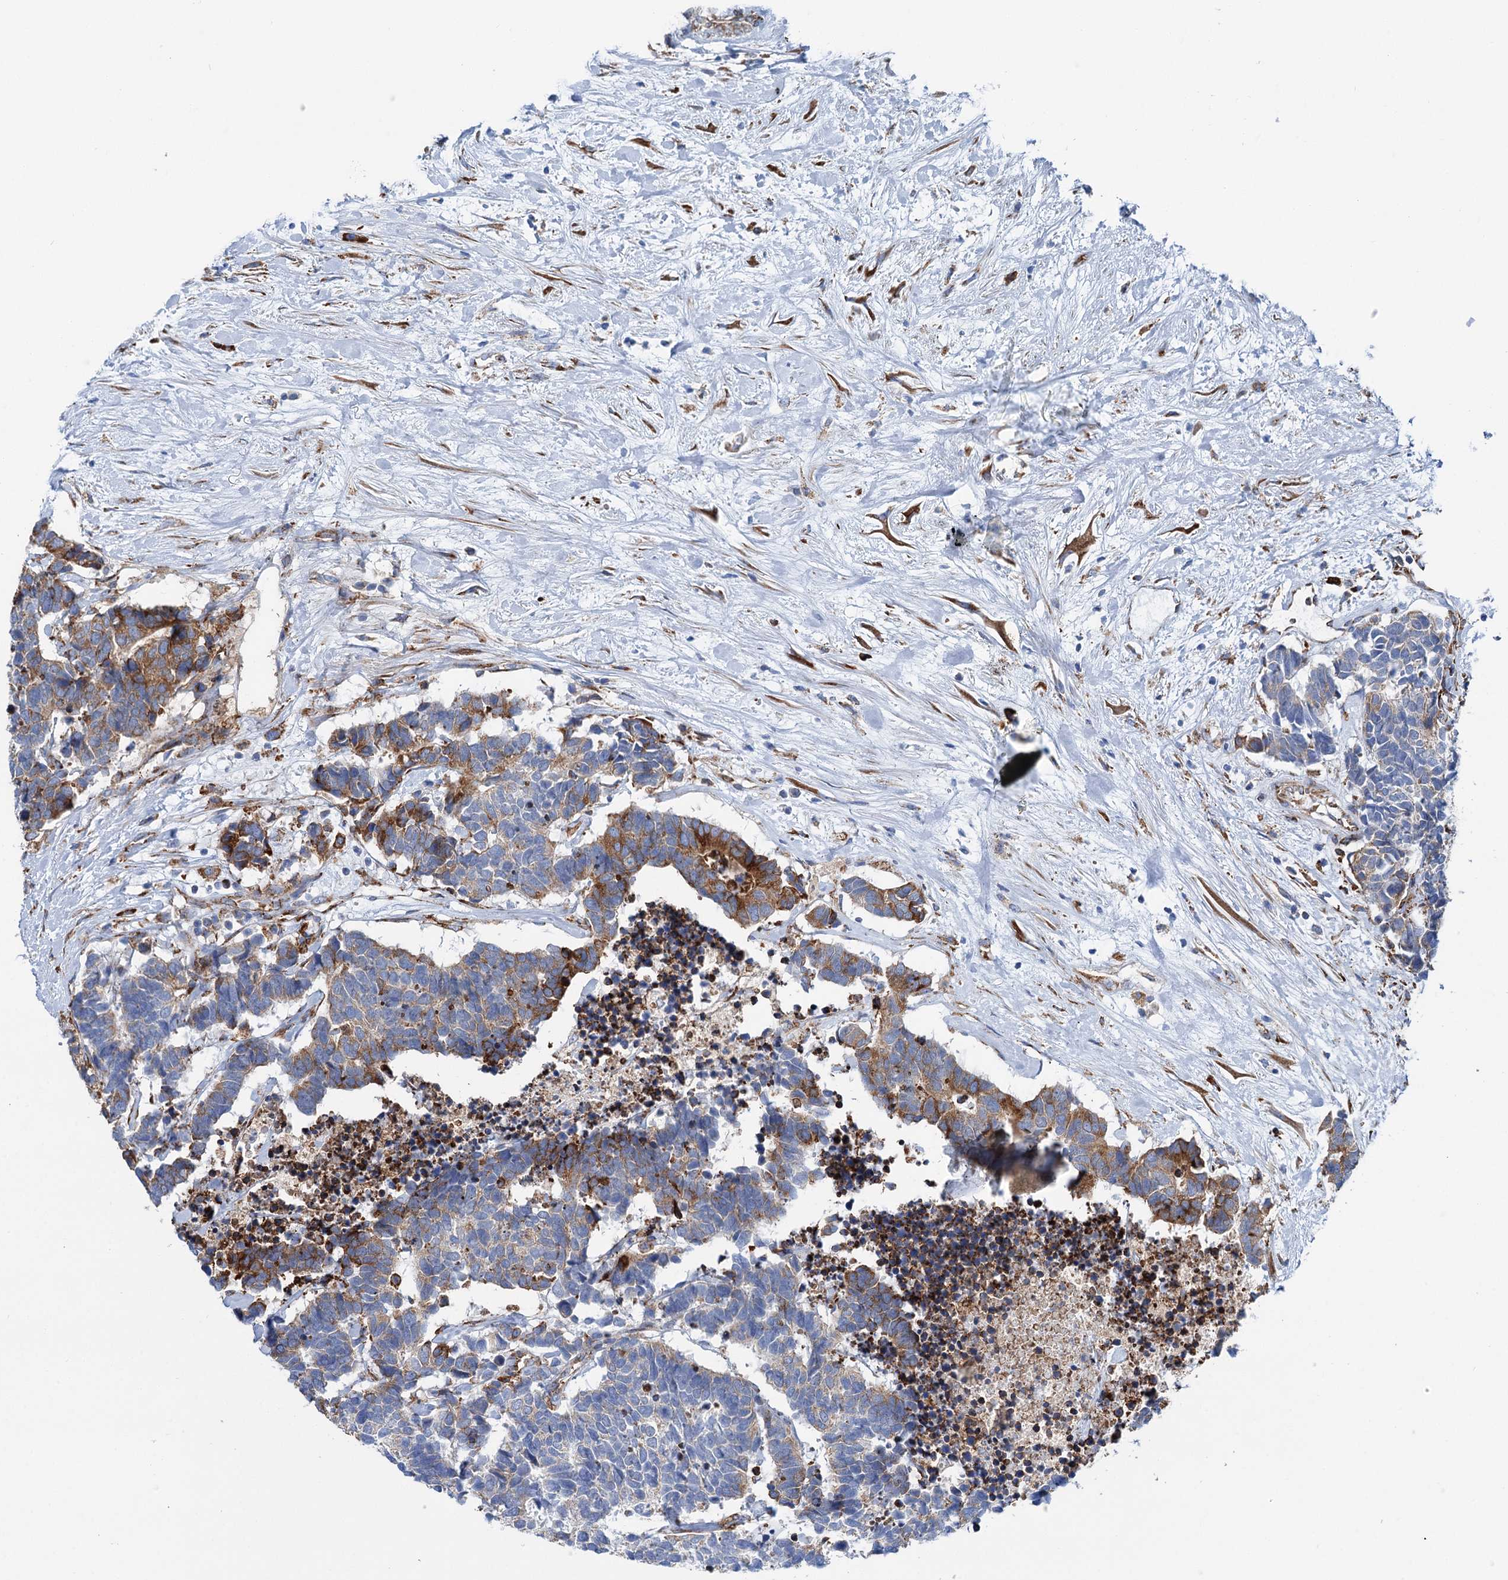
{"staining": {"intensity": "moderate", "quantity": "25%-75%", "location": "cytoplasmic/membranous"}, "tissue": "carcinoid", "cell_type": "Tumor cells", "image_type": "cancer", "snomed": [{"axis": "morphology", "description": "Carcinoma, NOS"}, {"axis": "morphology", "description": "Carcinoid, malignant, NOS"}, {"axis": "topography", "description": "Urinary bladder"}], "caption": "A high-resolution photomicrograph shows IHC staining of carcinoid, which displays moderate cytoplasmic/membranous expression in about 25%-75% of tumor cells. (Stains: DAB in brown, nuclei in blue, Microscopy: brightfield microscopy at high magnification).", "gene": "SHE", "patient": {"sex": "male", "age": 57}}